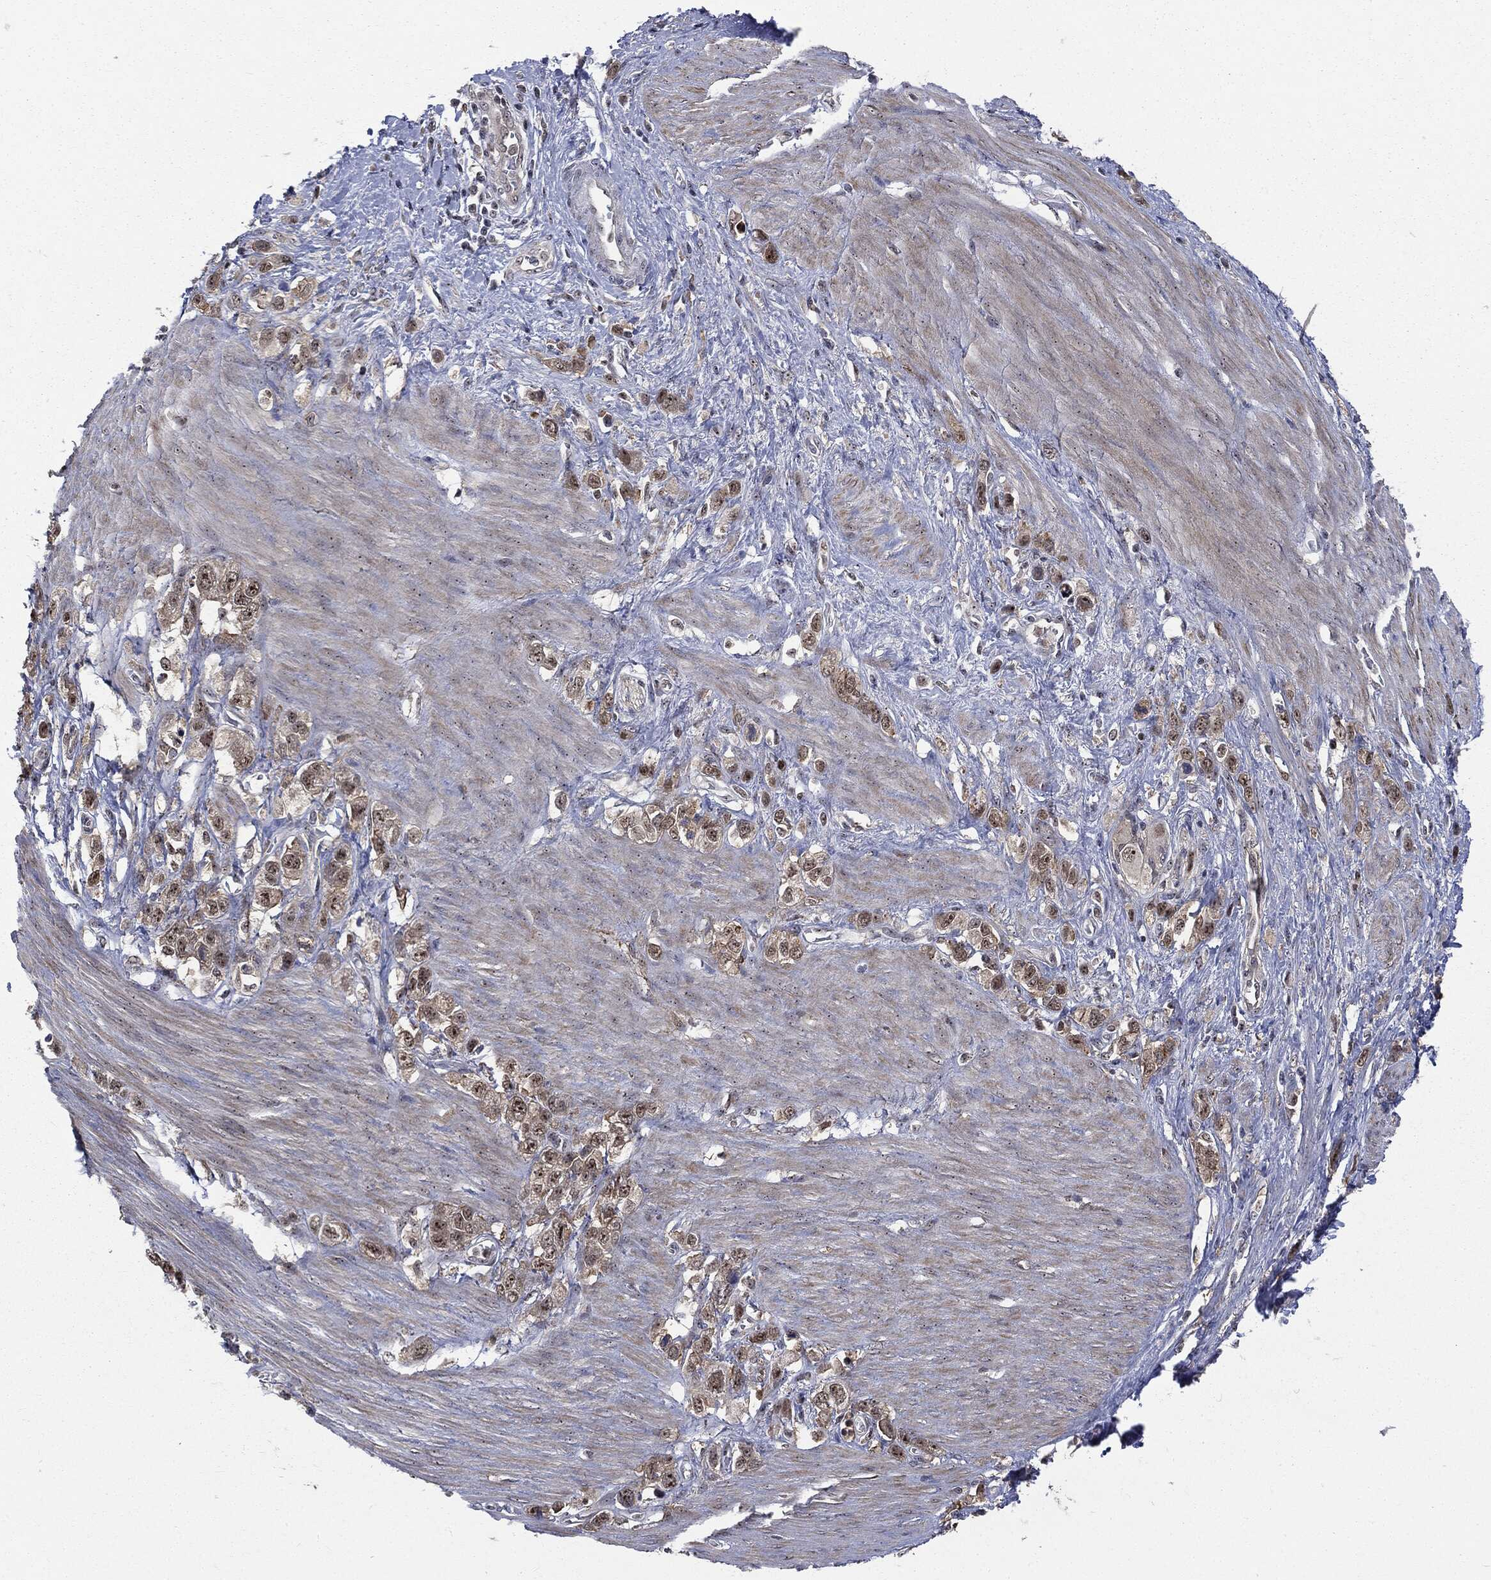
{"staining": {"intensity": "moderate", "quantity": "25%-75%", "location": "cytoplasmic/membranous,nuclear"}, "tissue": "stomach cancer", "cell_type": "Tumor cells", "image_type": "cancer", "snomed": [{"axis": "morphology", "description": "Adenocarcinoma, NOS"}, {"axis": "topography", "description": "Stomach"}], "caption": "Stomach adenocarcinoma was stained to show a protein in brown. There is medium levels of moderate cytoplasmic/membranous and nuclear expression in approximately 25%-75% of tumor cells.", "gene": "TRMT1L", "patient": {"sex": "female", "age": 65}}